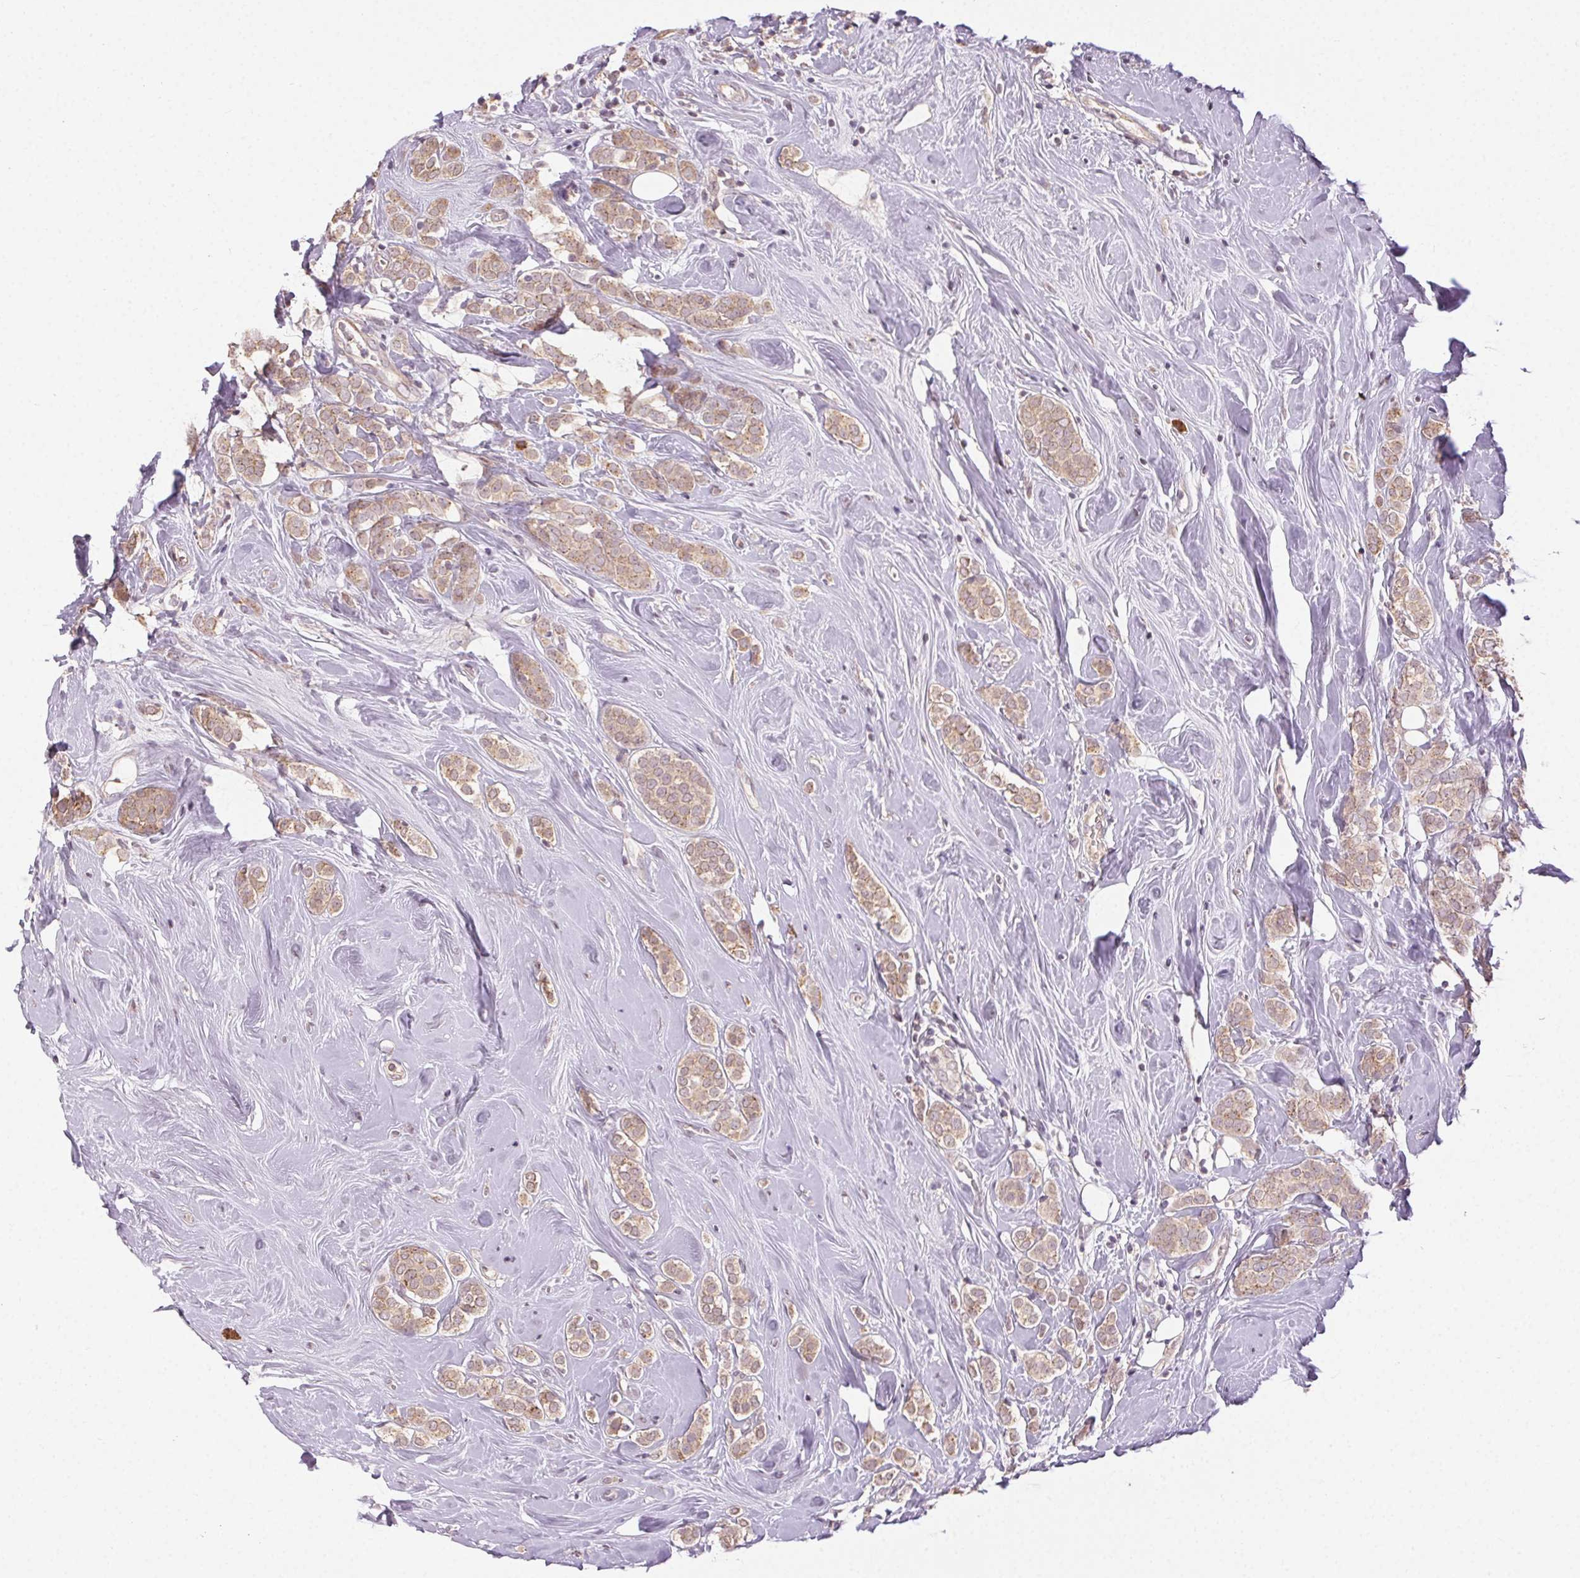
{"staining": {"intensity": "weak", "quantity": ">75%", "location": "cytoplasmic/membranous"}, "tissue": "breast cancer", "cell_type": "Tumor cells", "image_type": "cancer", "snomed": [{"axis": "morphology", "description": "Lobular carcinoma"}, {"axis": "topography", "description": "Breast"}], "caption": "A histopathology image of breast lobular carcinoma stained for a protein exhibits weak cytoplasmic/membranous brown staining in tumor cells. (DAB (3,3'-diaminobenzidine) IHC with brightfield microscopy, high magnification).", "gene": "ATP1B3", "patient": {"sex": "female", "age": 49}}